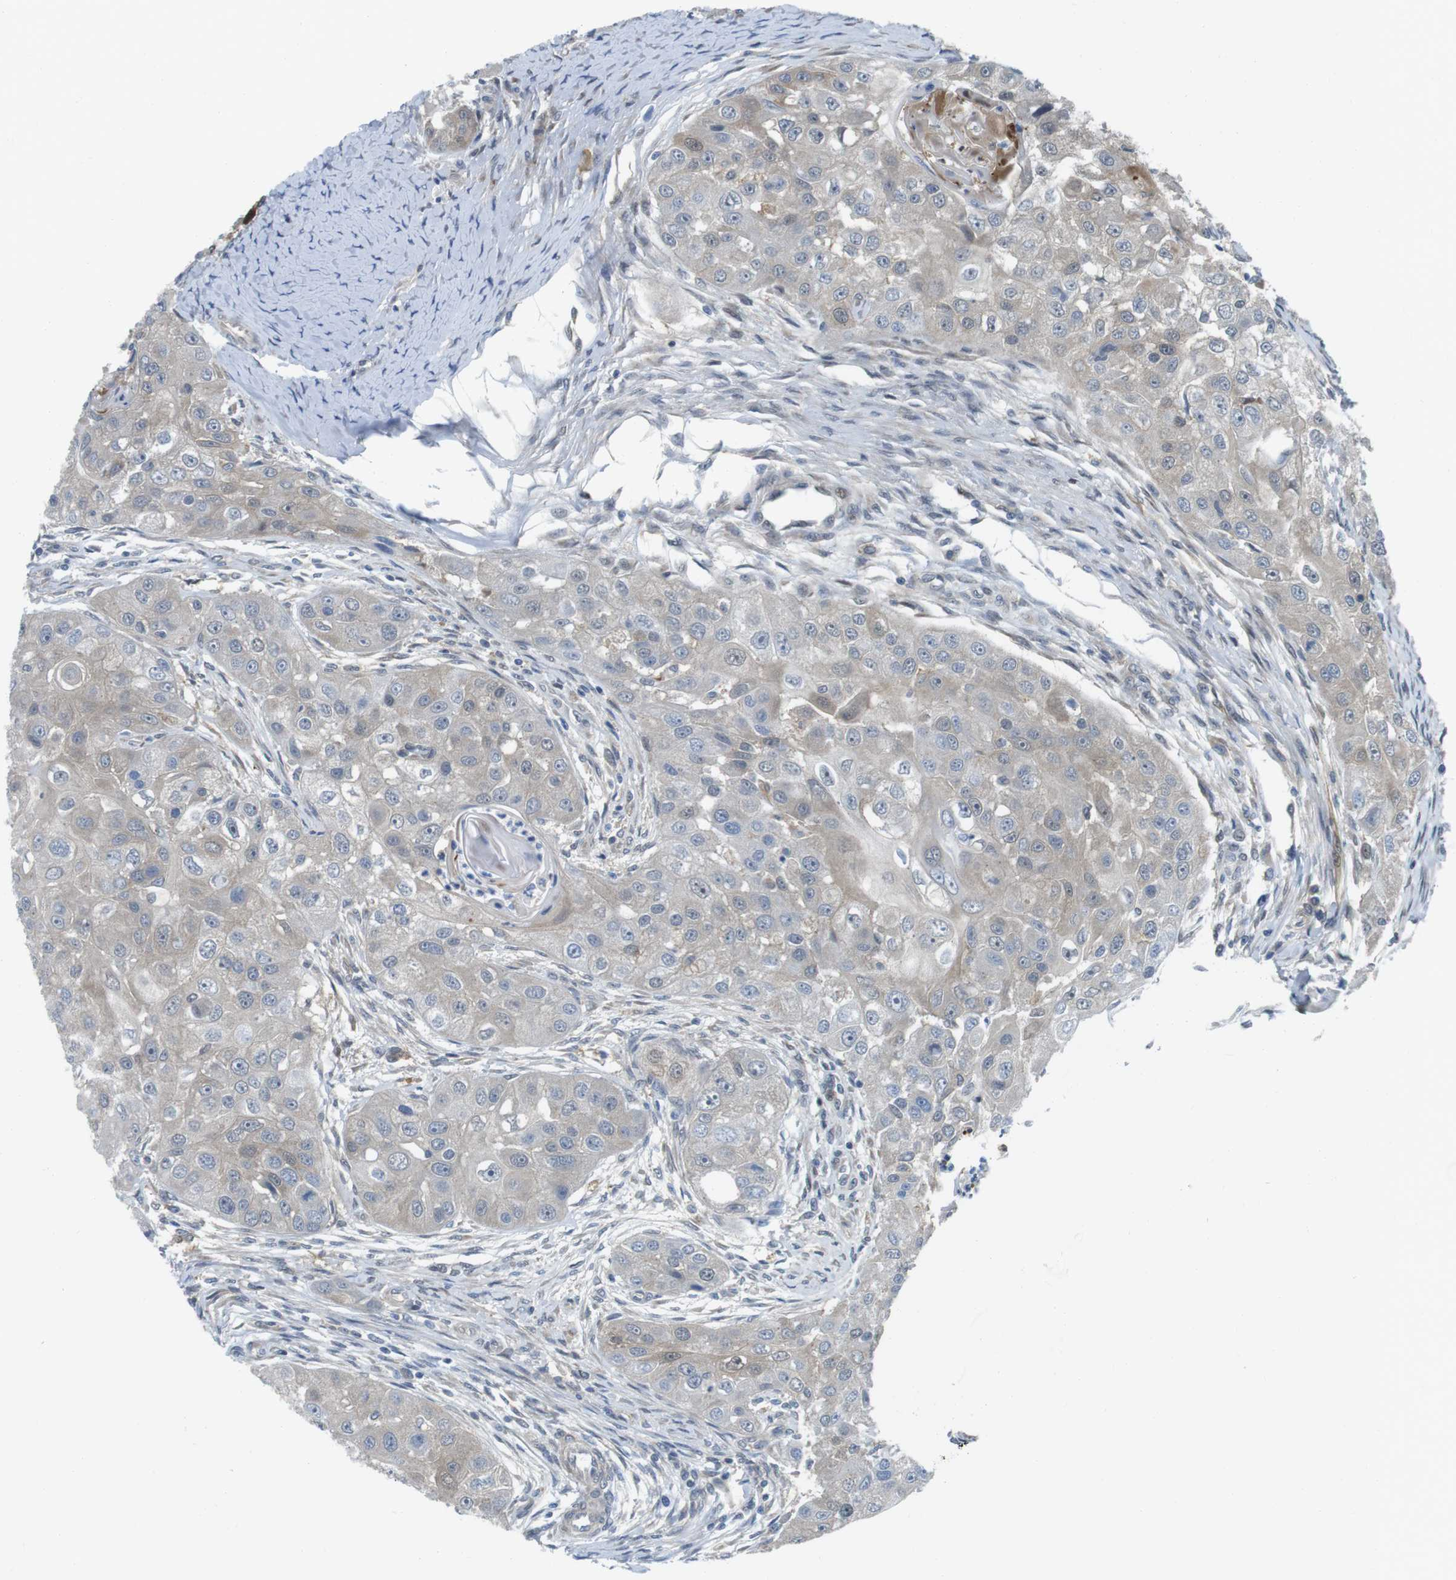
{"staining": {"intensity": "weak", "quantity": ">75%", "location": "cytoplasmic/membranous"}, "tissue": "head and neck cancer", "cell_type": "Tumor cells", "image_type": "cancer", "snomed": [{"axis": "morphology", "description": "Normal tissue, NOS"}, {"axis": "morphology", "description": "Squamous cell carcinoma, NOS"}, {"axis": "topography", "description": "Skeletal muscle"}, {"axis": "topography", "description": "Head-Neck"}], "caption": "Immunohistochemistry staining of head and neck cancer (squamous cell carcinoma), which displays low levels of weak cytoplasmic/membranous staining in approximately >75% of tumor cells indicating weak cytoplasmic/membranous protein expression. The staining was performed using DAB (brown) for protein detection and nuclei were counterstained in hematoxylin (blue).", "gene": "CASP2", "patient": {"sex": "male", "age": 51}}